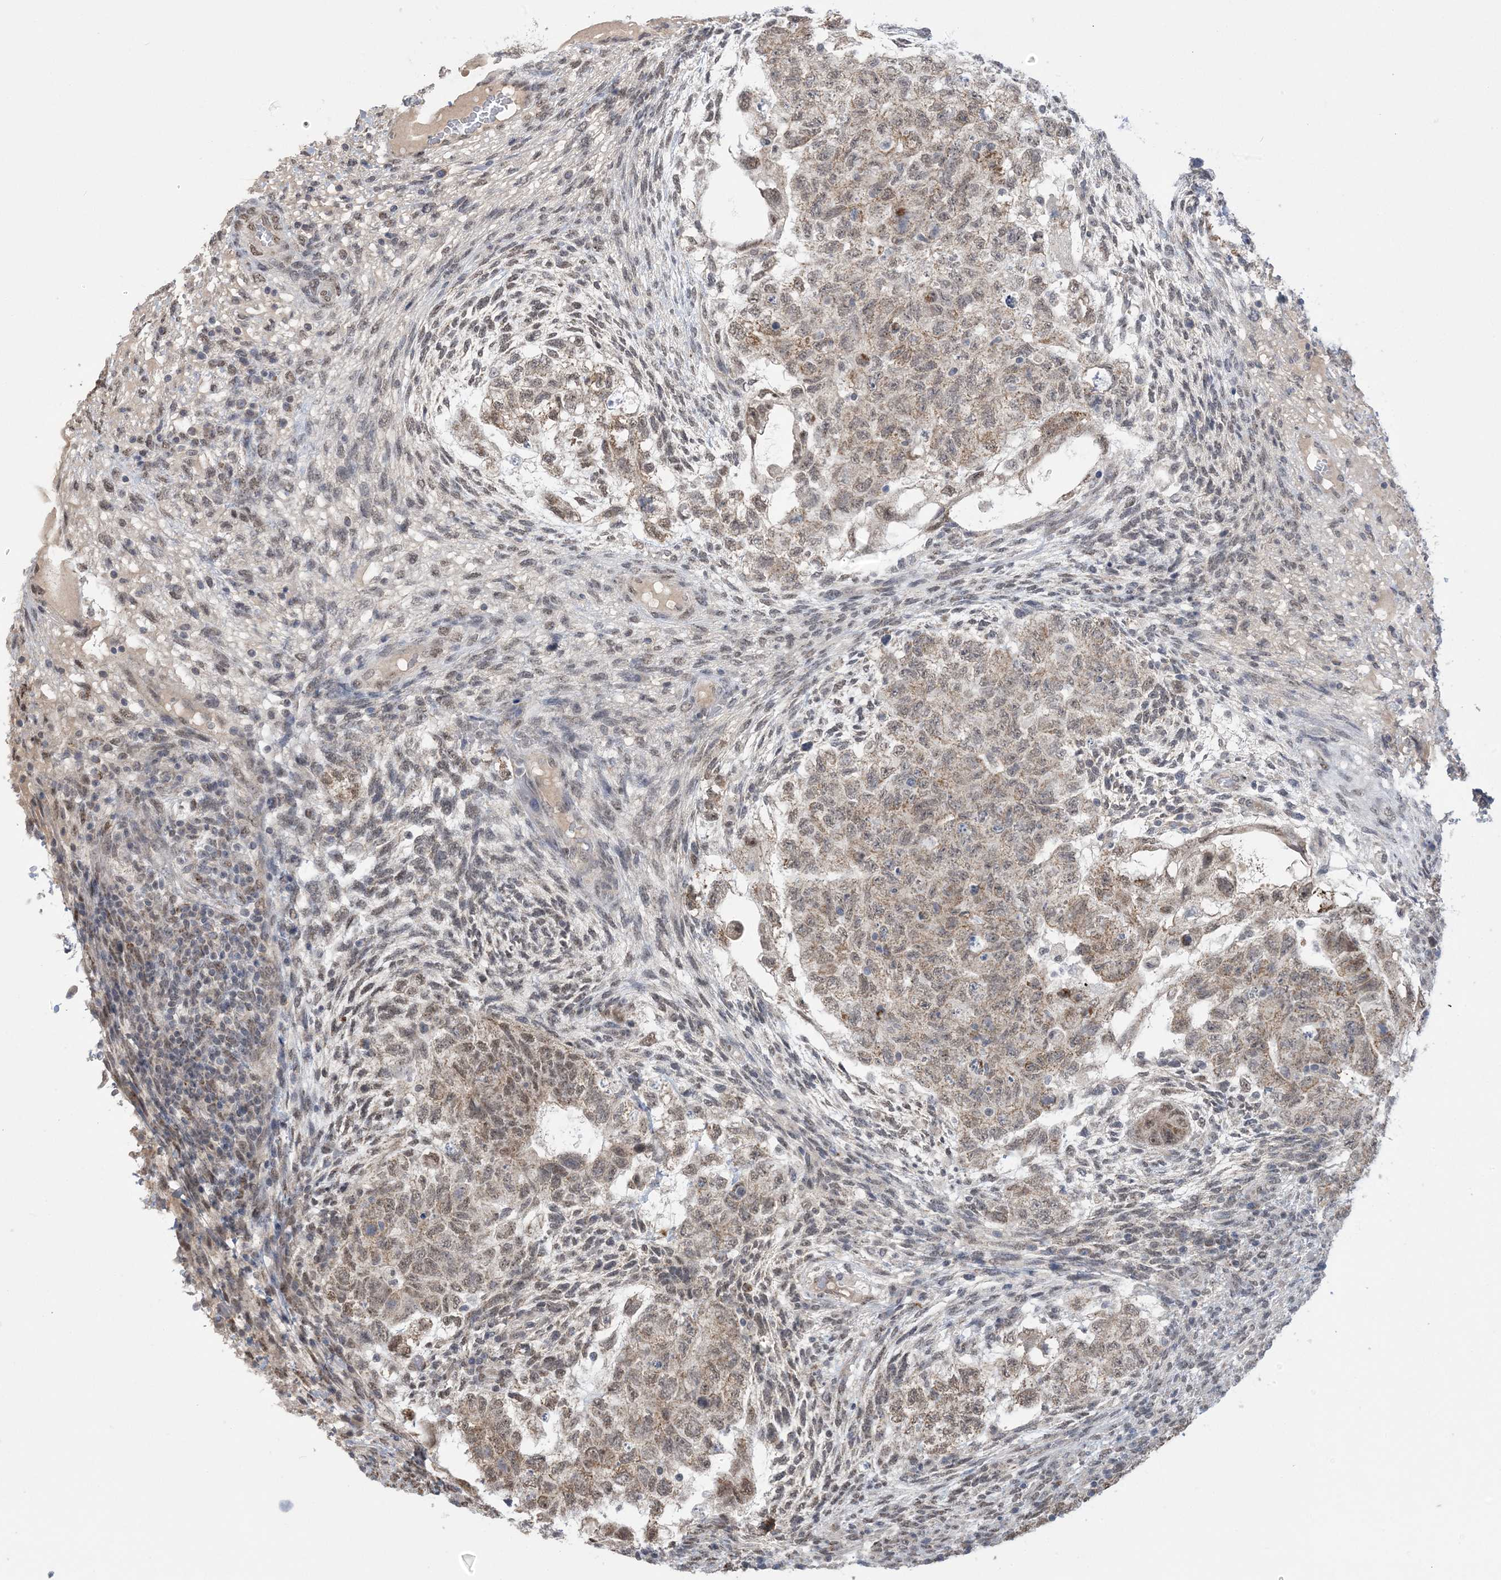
{"staining": {"intensity": "moderate", "quantity": ">75%", "location": "cytoplasmic/membranous"}, "tissue": "testis cancer", "cell_type": "Tumor cells", "image_type": "cancer", "snomed": [{"axis": "morphology", "description": "Carcinoma, Embryonal, NOS"}, {"axis": "topography", "description": "Testis"}], "caption": "Testis cancer was stained to show a protein in brown. There is medium levels of moderate cytoplasmic/membranous positivity in about >75% of tumor cells.", "gene": "TRMT10C", "patient": {"sex": "male", "age": 36}}